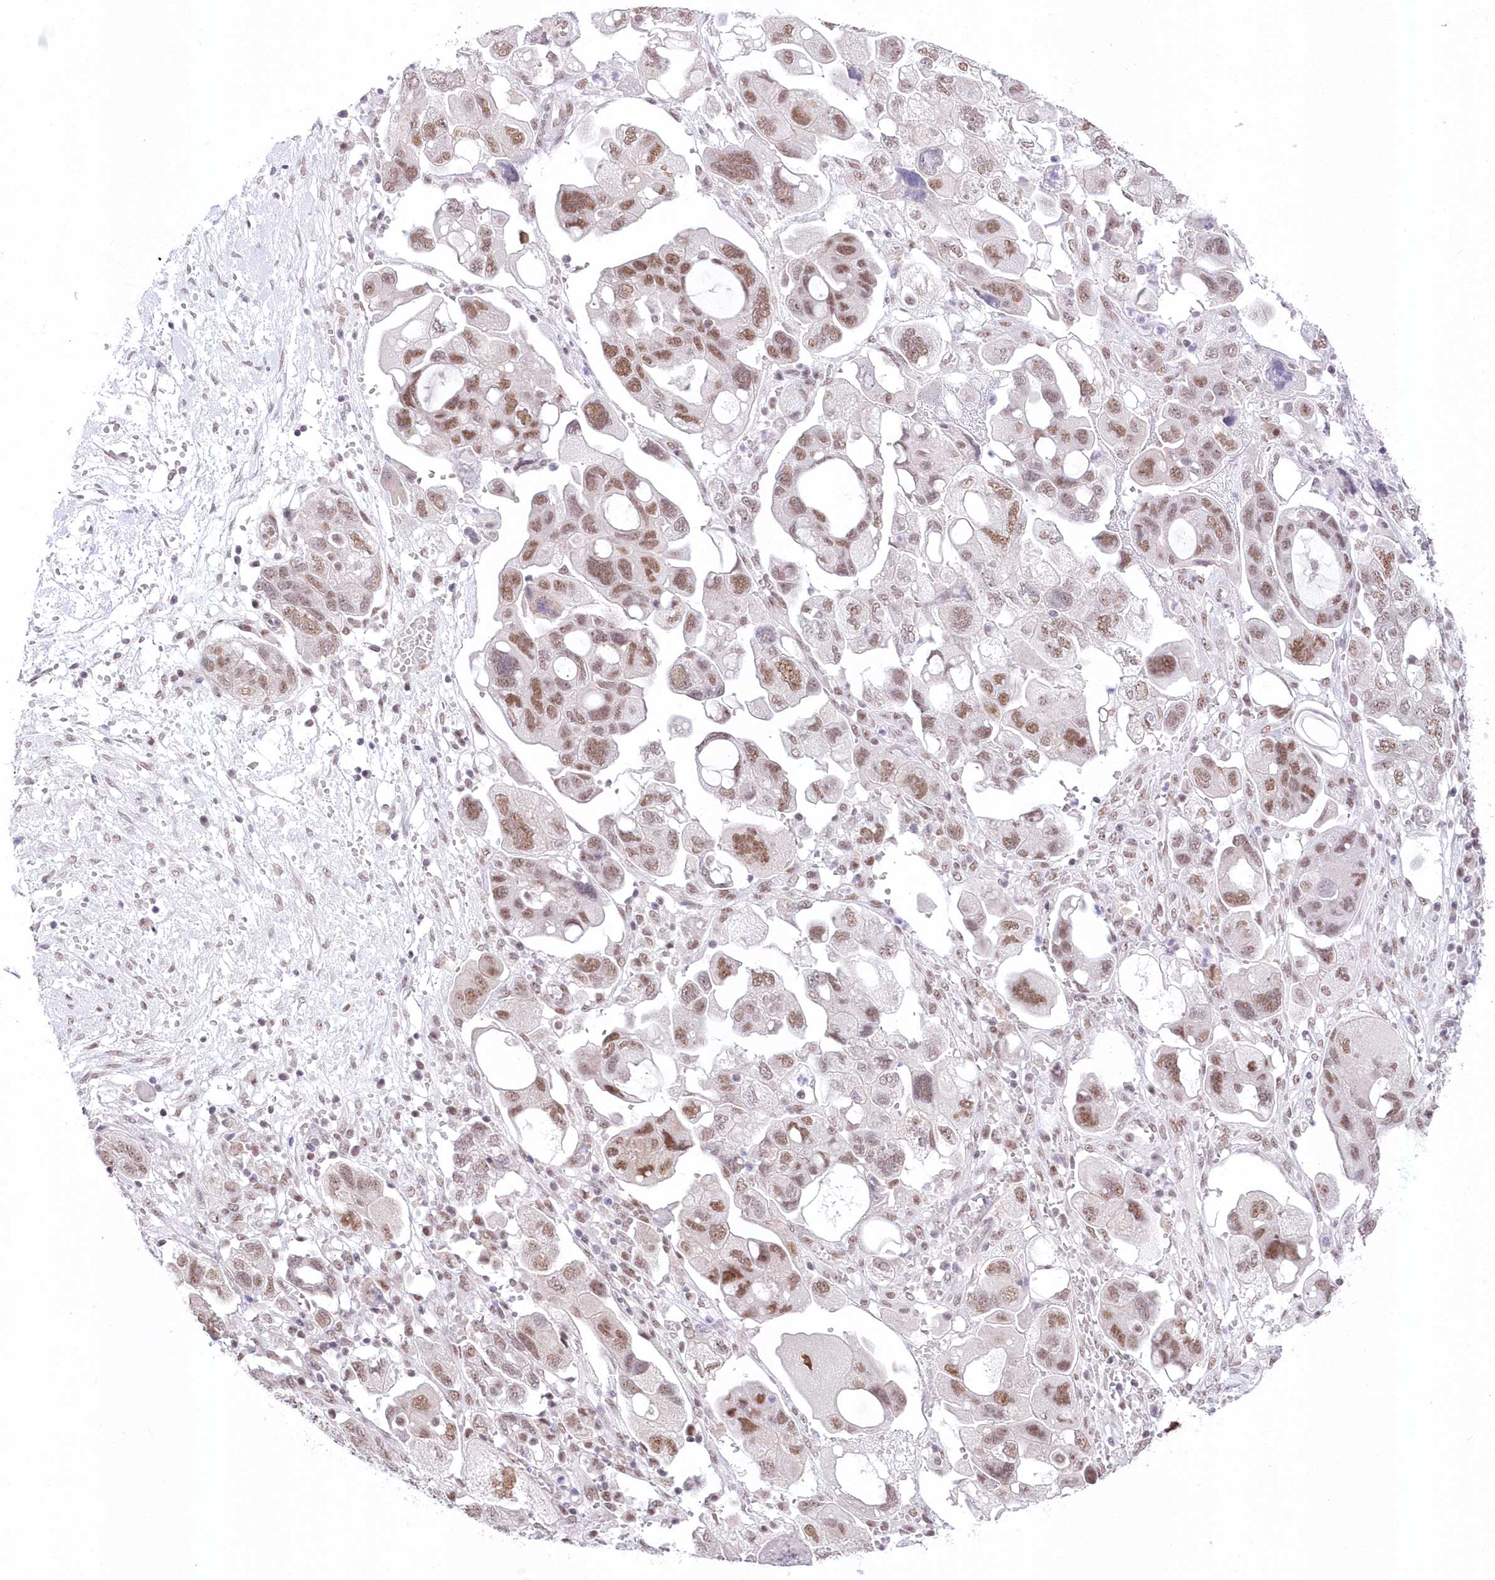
{"staining": {"intensity": "moderate", "quantity": ">75%", "location": "nuclear"}, "tissue": "ovarian cancer", "cell_type": "Tumor cells", "image_type": "cancer", "snomed": [{"axis": "morphology", "description": "Carcinoma, NOS"}, {"axis": "morphology", "description": "Cystadenocarcinoma, serous, NOS"}, {"axis": "topography", "description": "Ovary"}], "caption": "Immunohistochemical staining of human carcinoma (ovarian) exhibits medium levels of moderate nuclear protein expression in about >75% of tumor cells.", "gene": "NSUN2", "patient": {"sex": "female", "age": 69}}